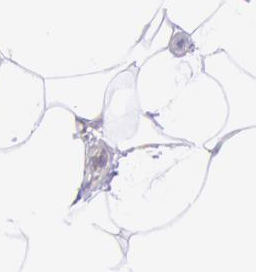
{"staining": {"intensity": "negative", "quantity": "none", "location": "none"}, "tissue": "adipose tissue", "cell_type": "Adipocytes", "image_type": "normal", "snomed": [{"axis": "morphology", "description": "Normal tissue, NOS"}, {"axis": "morphology", "description": "Duct carcinoma"}, {"axis": "topography", "description": "Breast"}, {"axis": "topography", "description": "Adipose tissue"}], "caption": "Immunohistochemical staining of normal adipose tissue demonstrates no significant staining in adipocytes.", "gene": "LYN", "patient": {"sex": "female", "age": 37}}